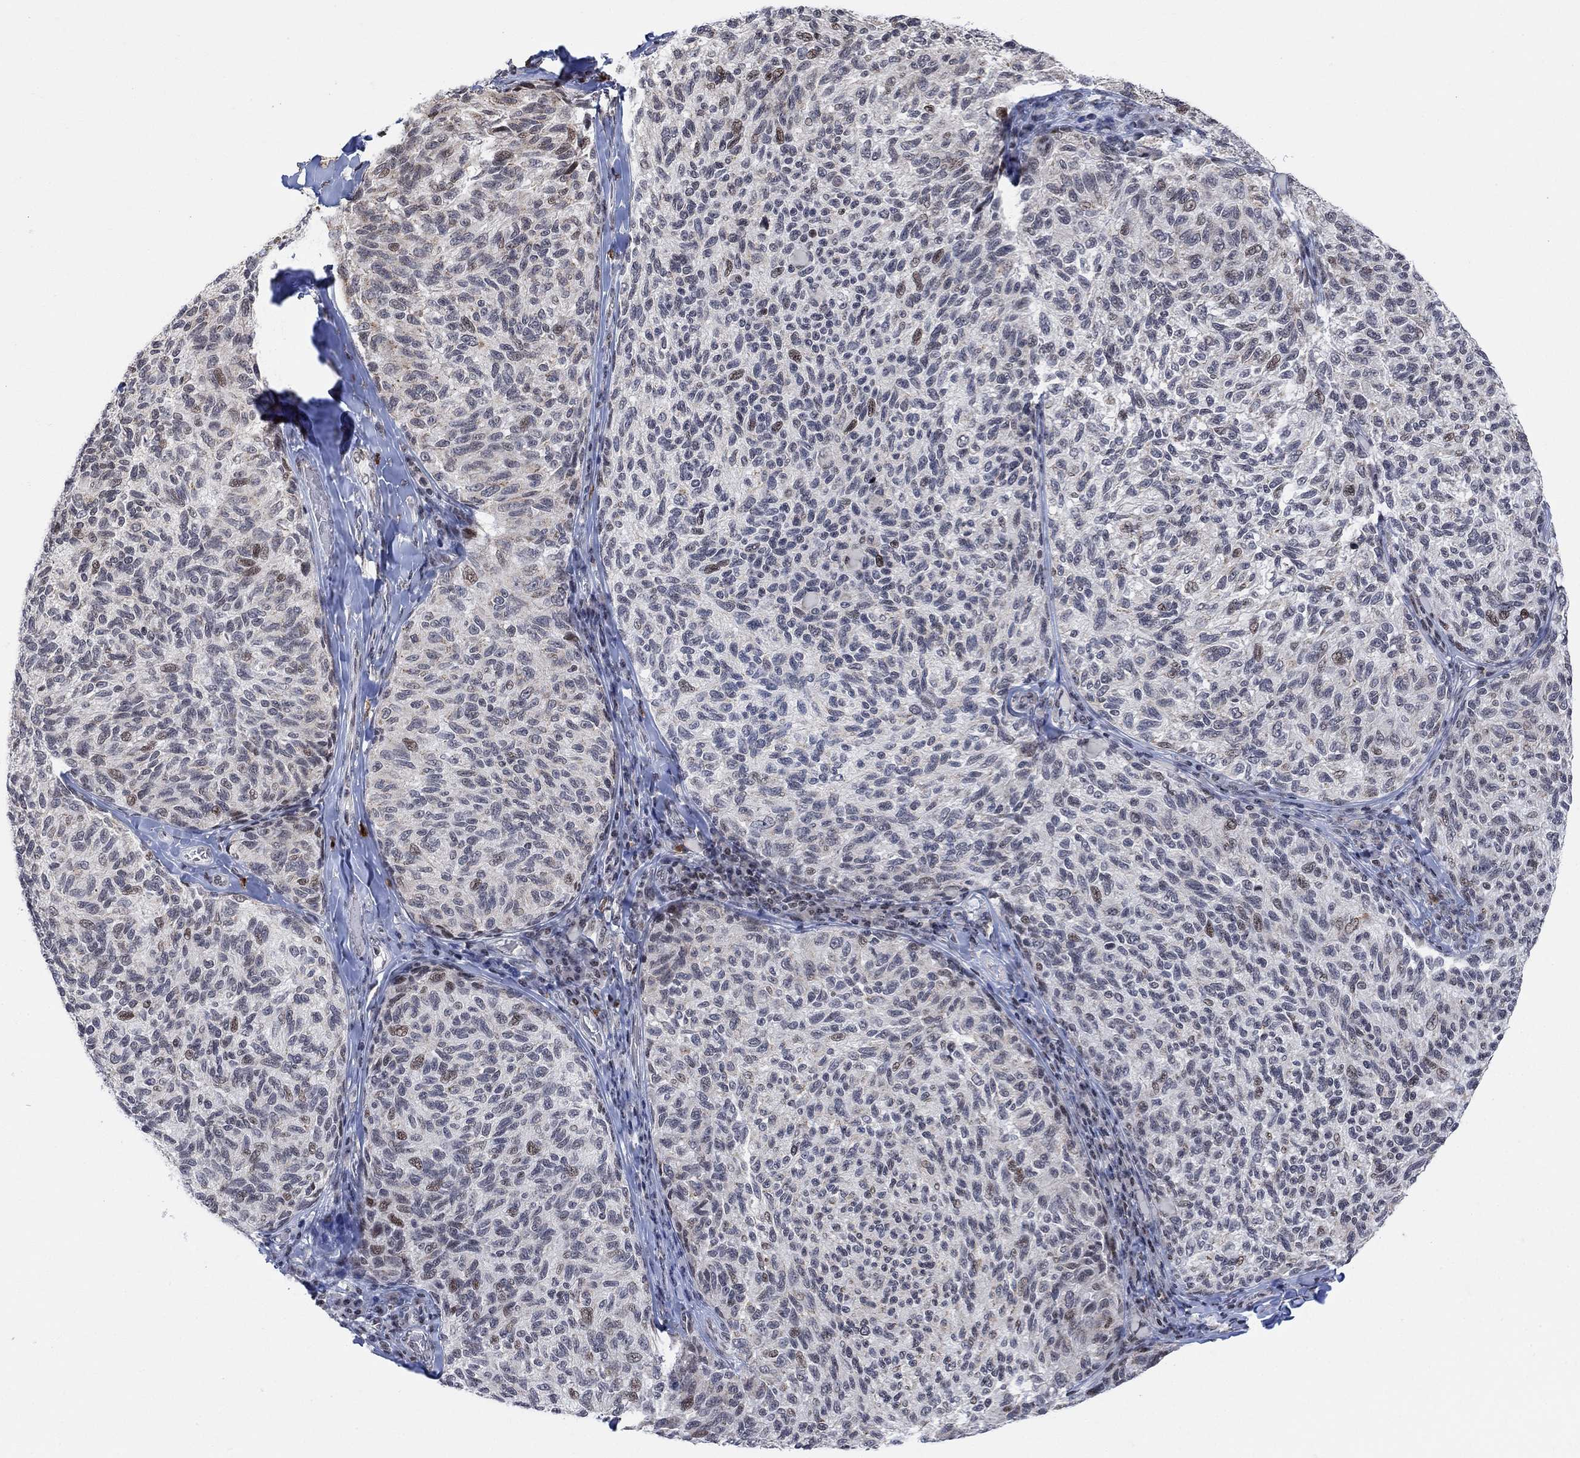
{"staining": {"intensity": "weak", "quantity": "<25%", "location": "nuclear"}, "tissue": "melanoma", "cell_type": "Tumor cells", "image_type": "cancer", "snomed": [{"axis": "morphology", "description": "Malignant melanoma, NOS"}, {"axis": "topography", "description": "Skin"}], "caption": "Tumor cells show no significant positivity in malignant melanoma. The staining is performed using DAB brown chromogen with nuclei counter-stained in using hematoxylin.", "gene": "ABHD14A", "patient": {"sex": "female", "age": 73}}